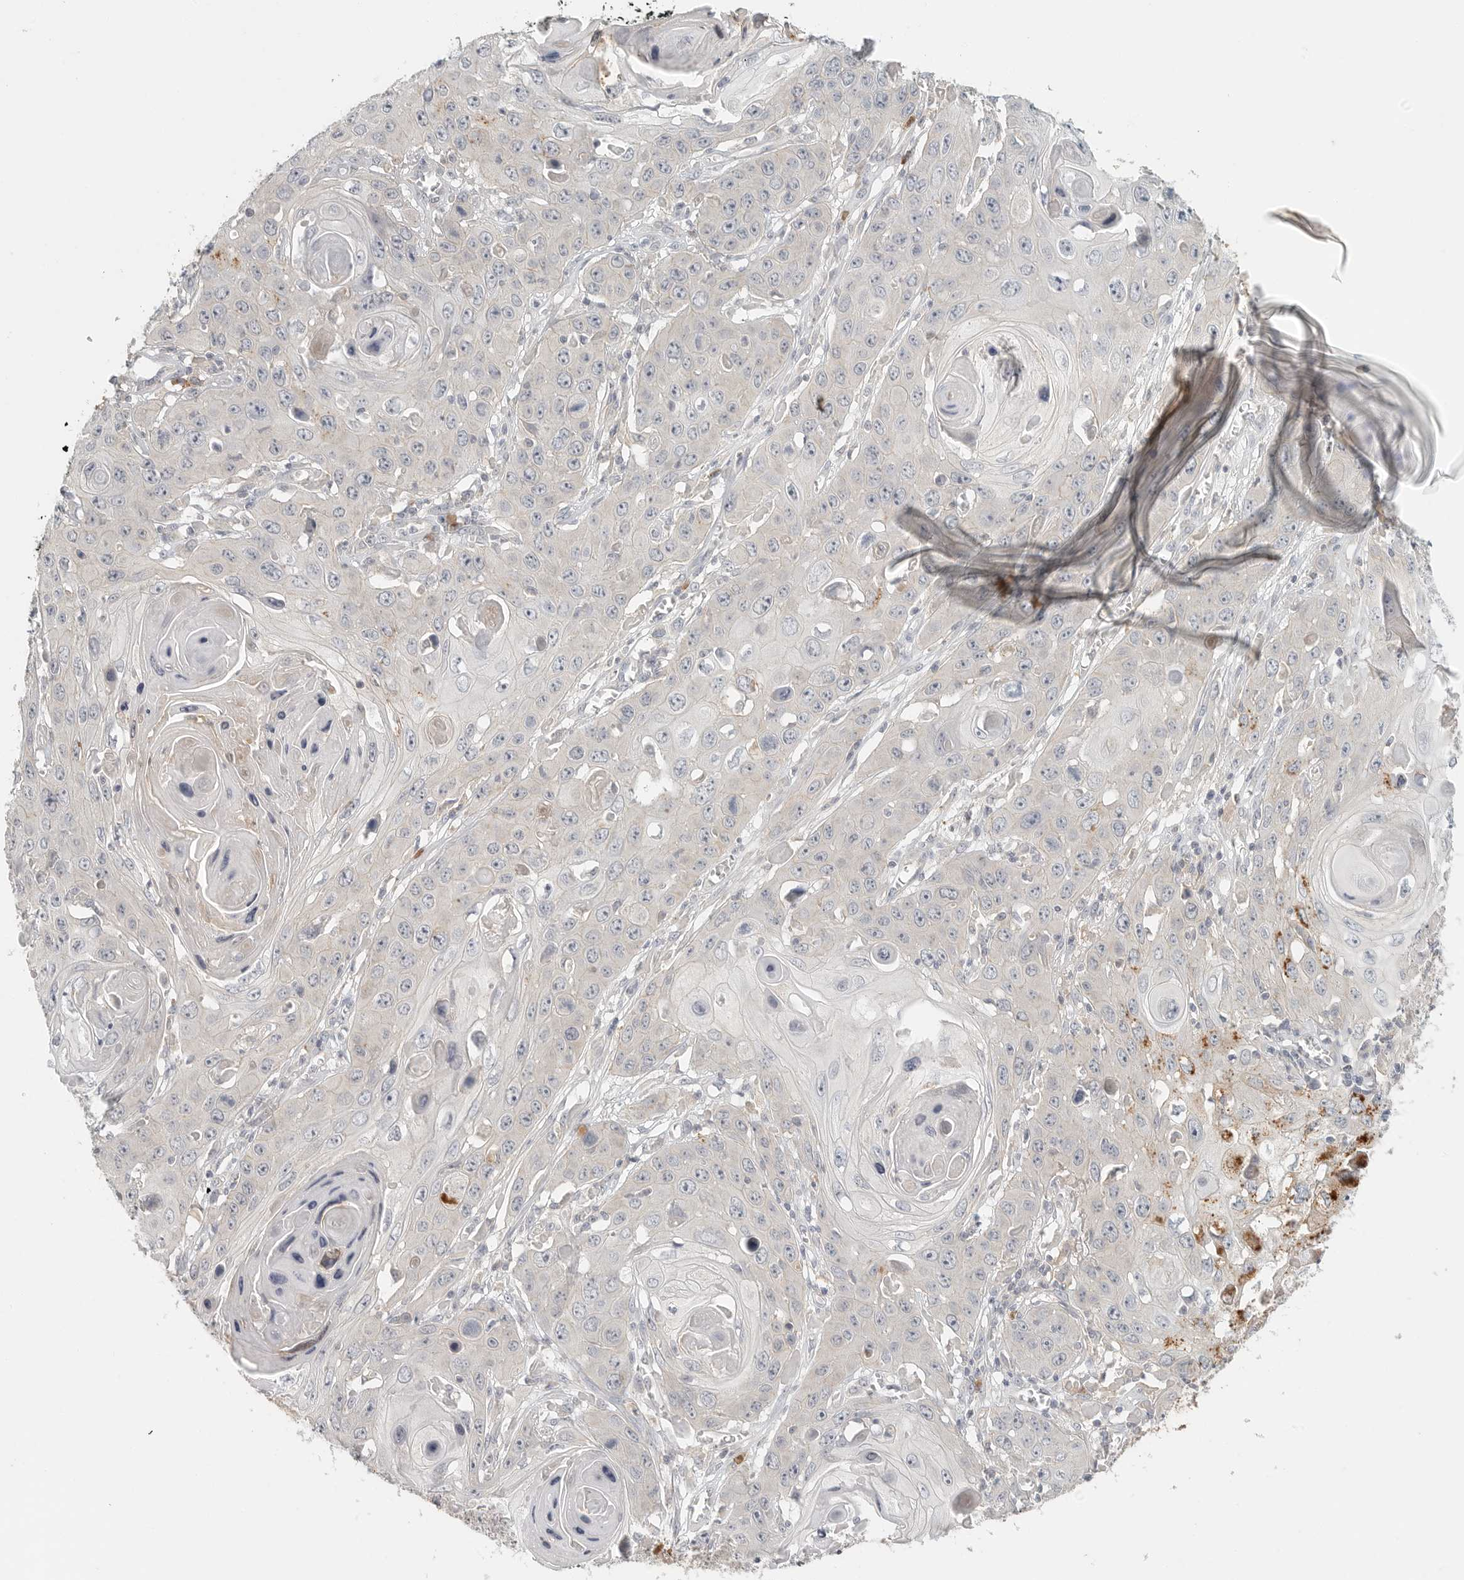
{"staining": {"intensity": "negative", "quantity": "none", "location": "none"}, "tissue": "skin cancer", "cell_type": "Tumor cells", "image_type": "cancer", "snomed": [{"axis": "morphology", "description": "Squamous cell carcinoma, NOS"}, {"axis": "topography", "description": "Skin"}], "caption": "This is a micrograph of IHC staining of skin cancer (squamous cell carcinoma), which shows no positivity in tumor cells. (Brightfield microscopy of DAB immunohistochemistry at high magnification).", "gene": "SLC25A36", "patient": {"sex": "male", "age": 55}}